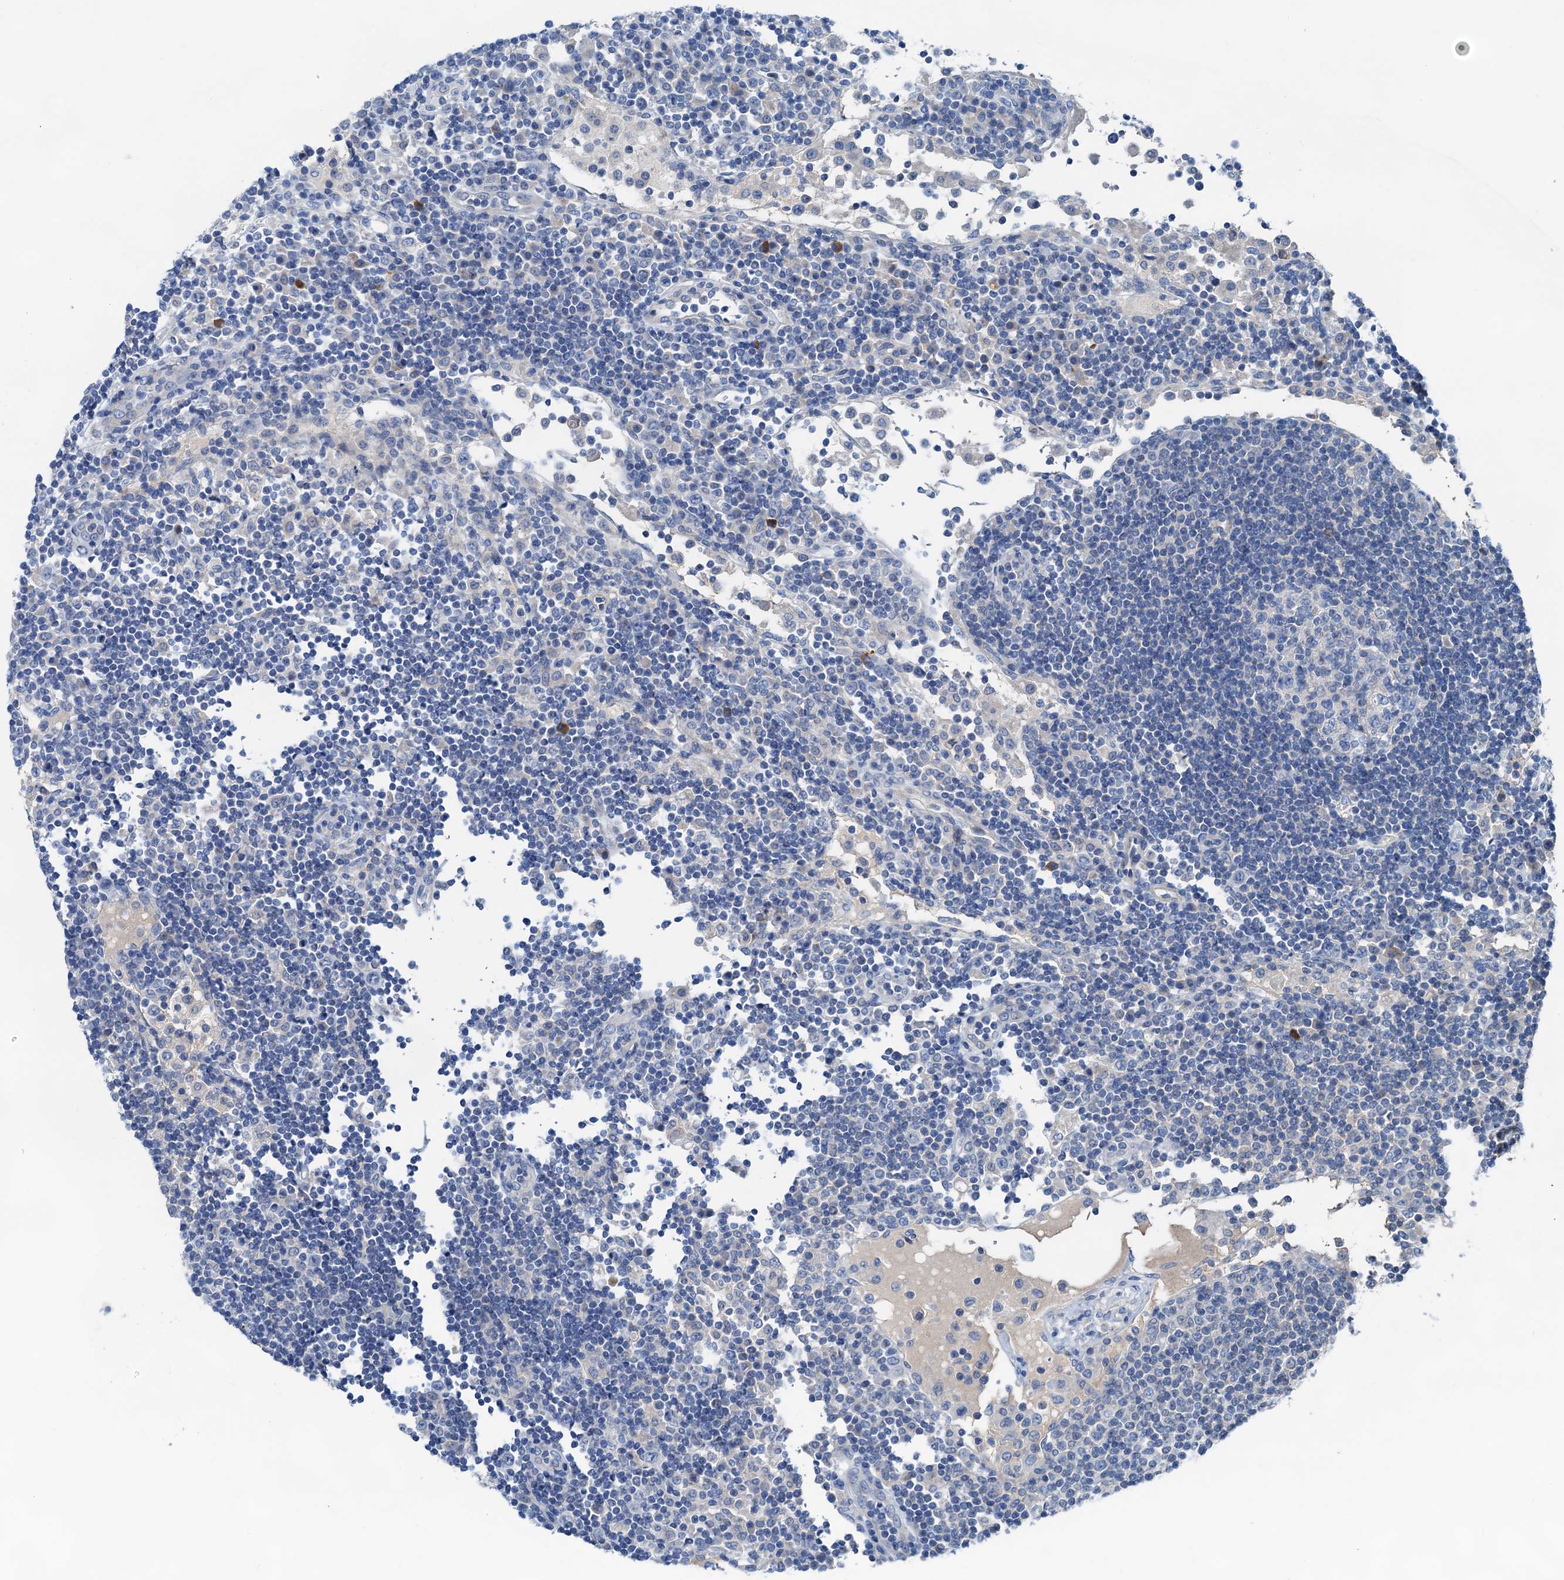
{"staining": {"intensity": "negative", "quantity": "none", "location": "none"}, "tissue": "lymph node", "cell_type": "Germinal center cells", "image_type": "normal", "snomed": [{"axis": "morphology", "description": "Normal tissue, NOS"}, {"axis": "topography", "description": "Lymph node"}], "caption": "Human lymph node stained for a protein using immunohistochemistry (IHC) exhibits no expression in germinal center cells.", "gene": "KNDC1", "patient": {"sex": "female", "age": 53}}